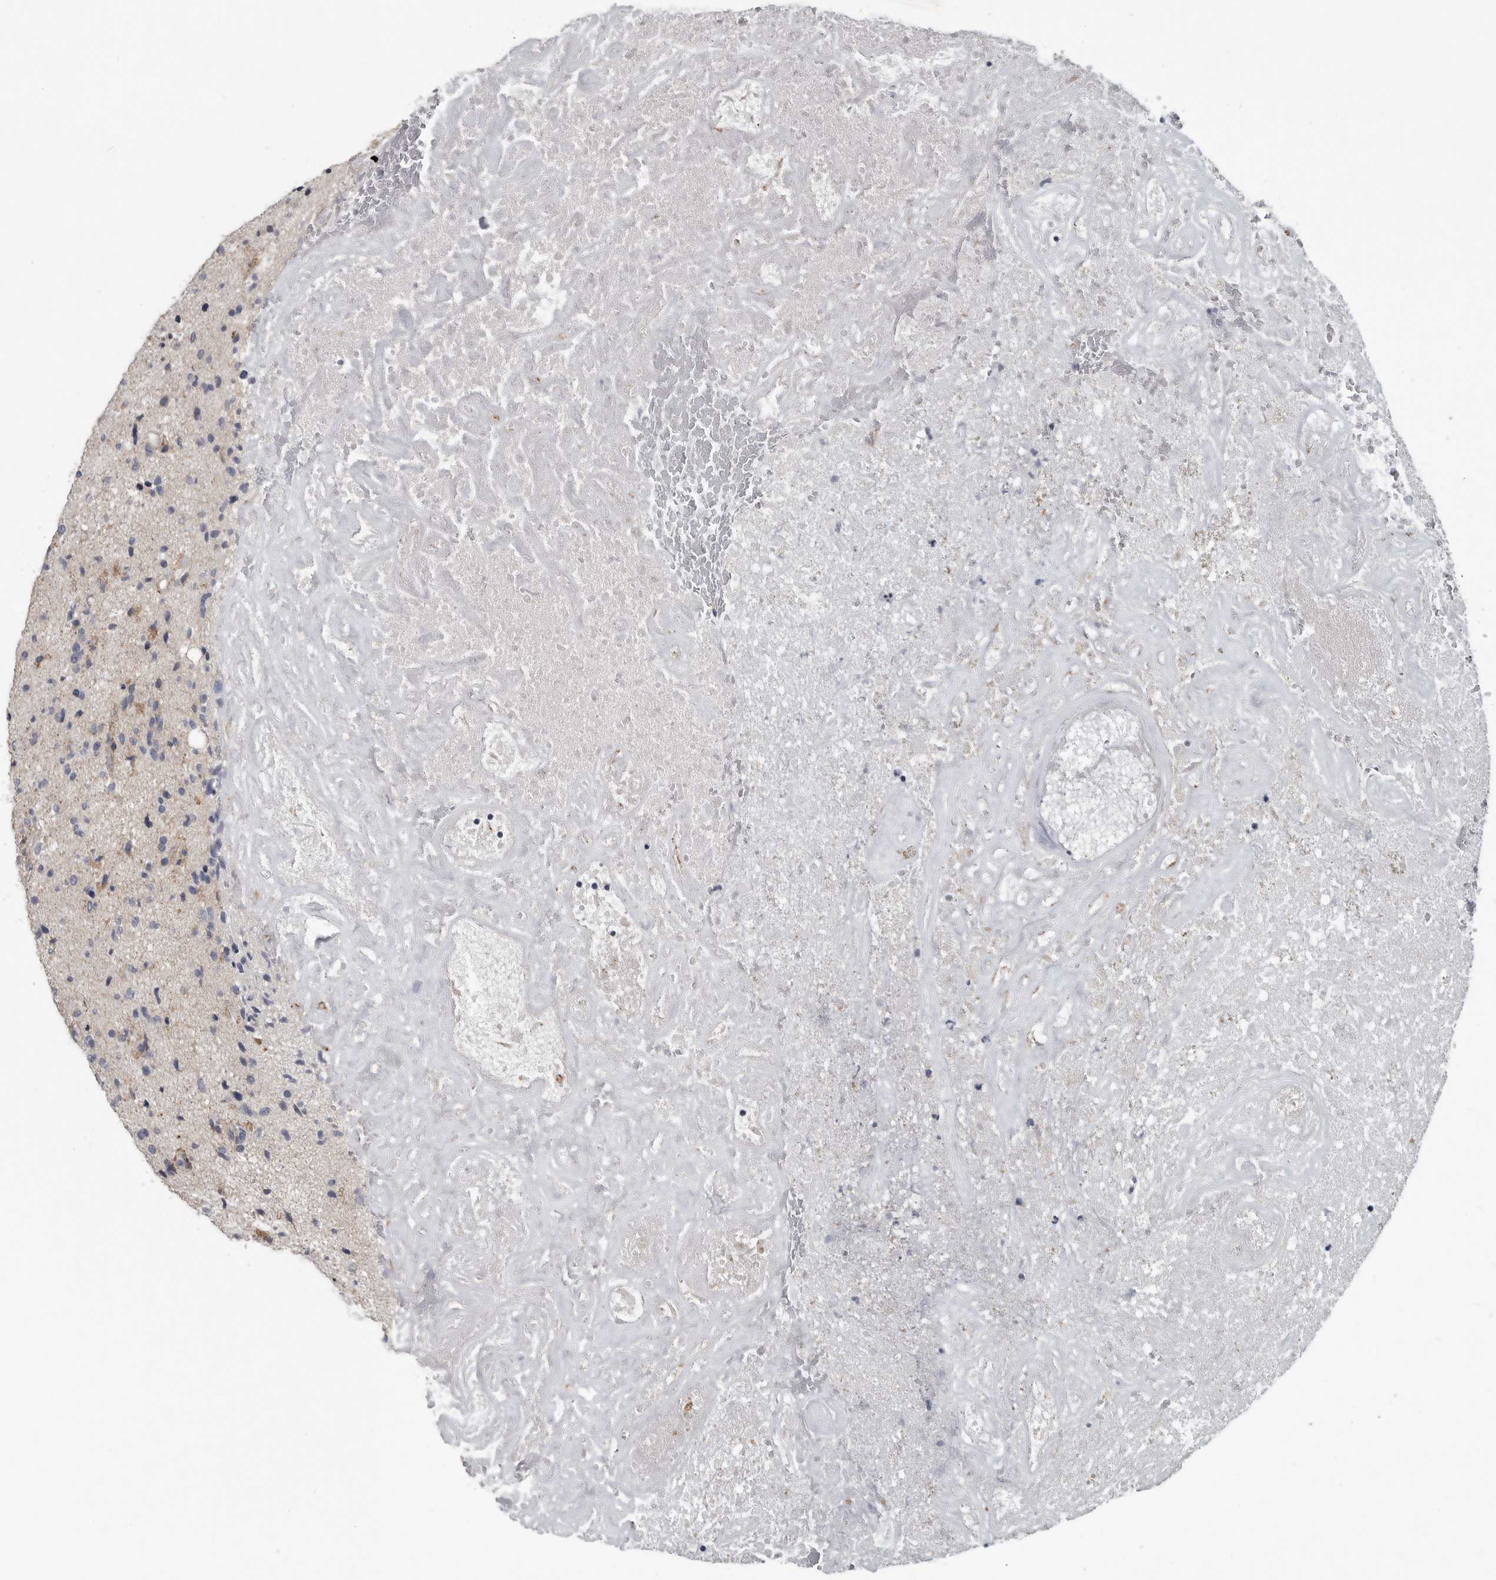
{"staining": {"intensity": "weak", "quantity": "<25%", "location": "cytoplasmic/membranous"}, "tissue": "glioma", "cell_type": "Tumor cells", "image_type": "cancer", "snomed": [{"axis": "morphology", "description": "Glioma, malignant, High grade"}, {"axis": "topography", "description": "Brain"}], "caption": "Micrograph shows no significant protein positivity in tumor cells of malignant glioma (high-grade).", "gene": "DPY19L4", "patient": {"sex": "male", "age": 72}}